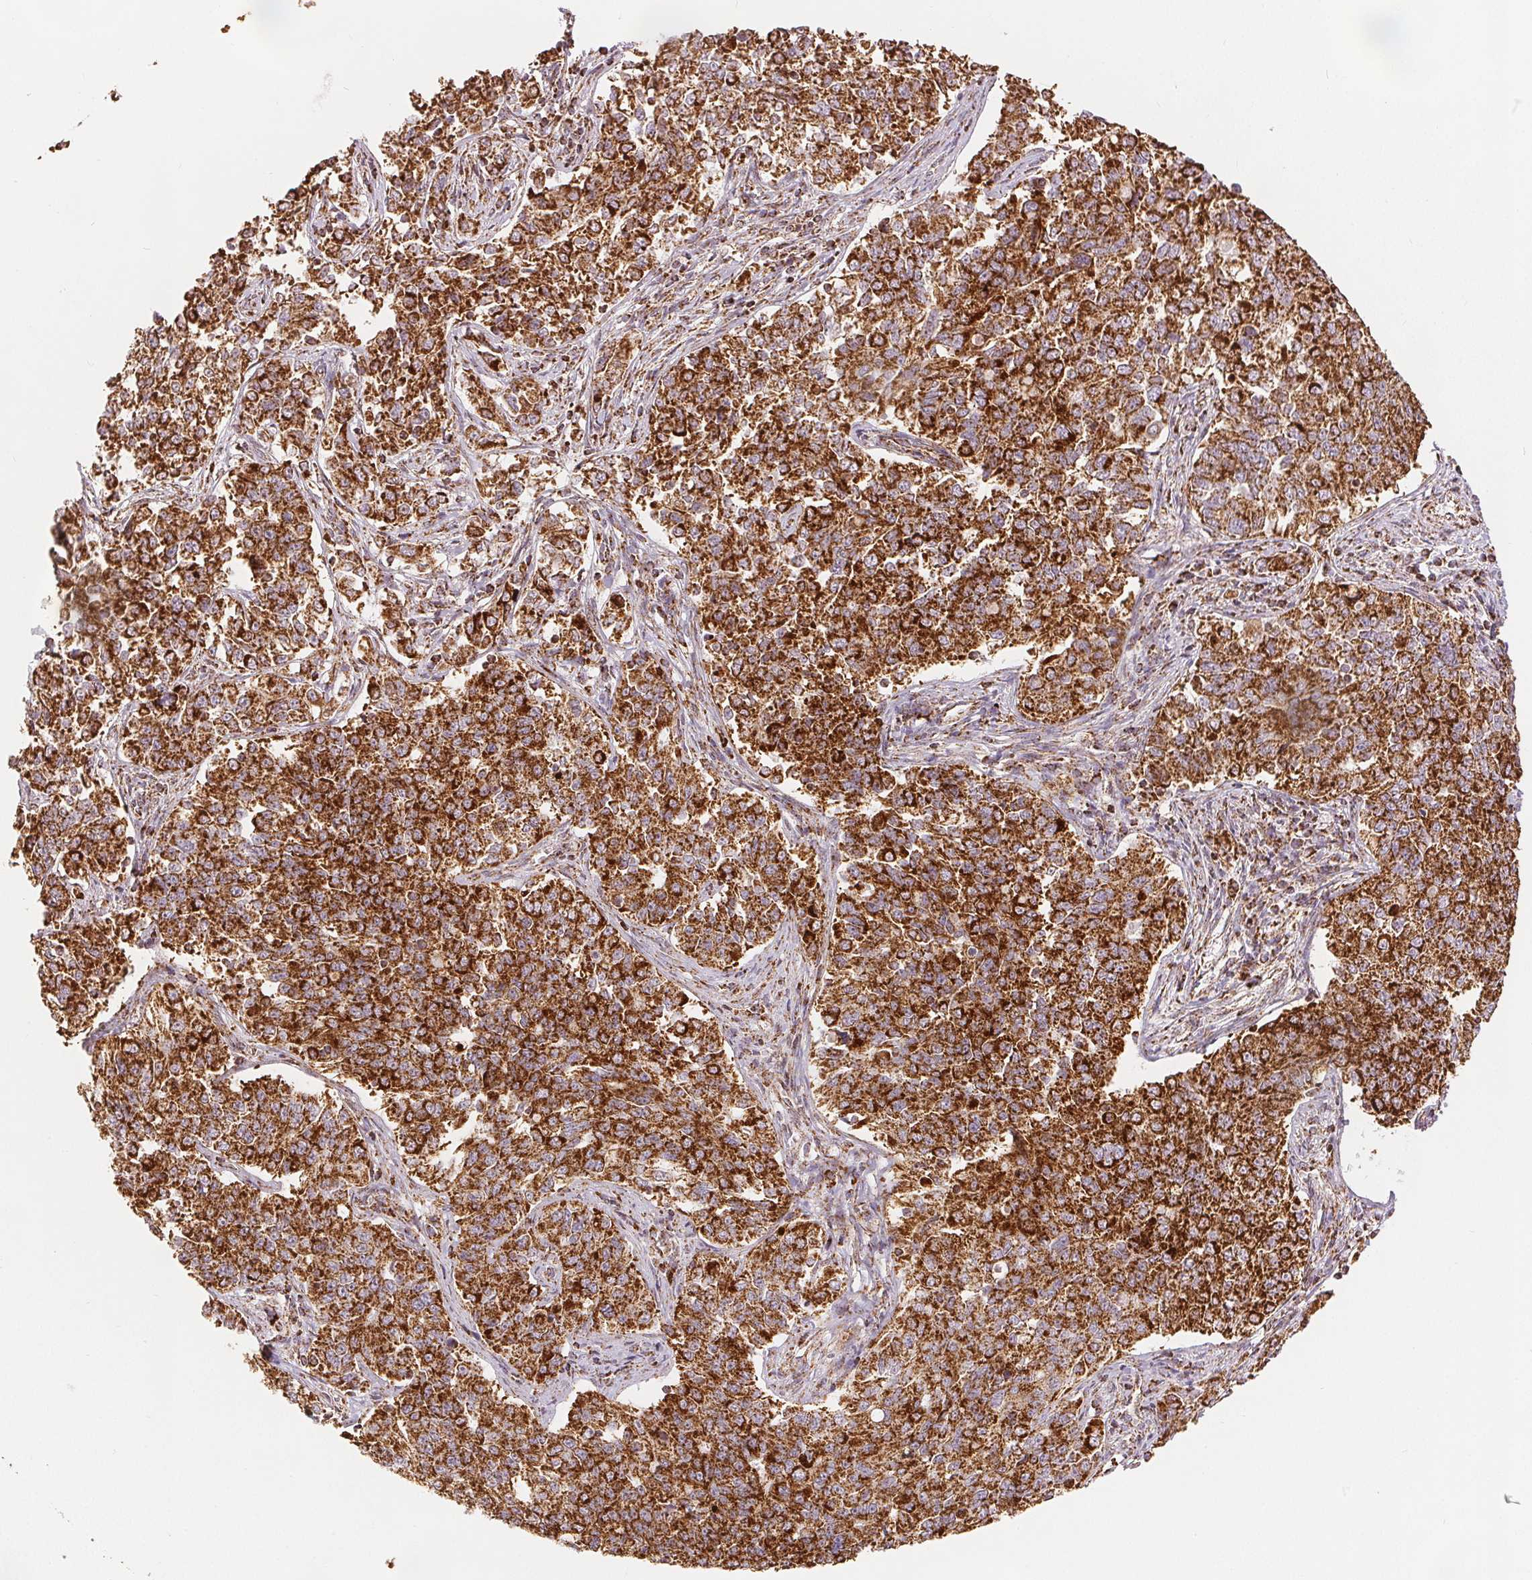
{"staining": {"intensity": "strong", "quantity": ">75%", "location": "cytoplasmic/membranous"}, "tissue": "endometrial cancer", "cell_type": "Tumor cells", "image_type": "cancer", "snomed": [{"axis": "morphology", "description": "Adenocarcinoma, NOS"}, {"axis": "topography", "description": "Endometrium"}], "caption": "Protein staining of endometrial adenocarcinoma tissue shows strong cytoplasmic/membranous expression in approximately >75% of tumor cells. (brown staining indicates protein expression, while blue staining denotes nuclei).", "gene": "SDHB", "patient": {"sex": "female", "age": 43}}